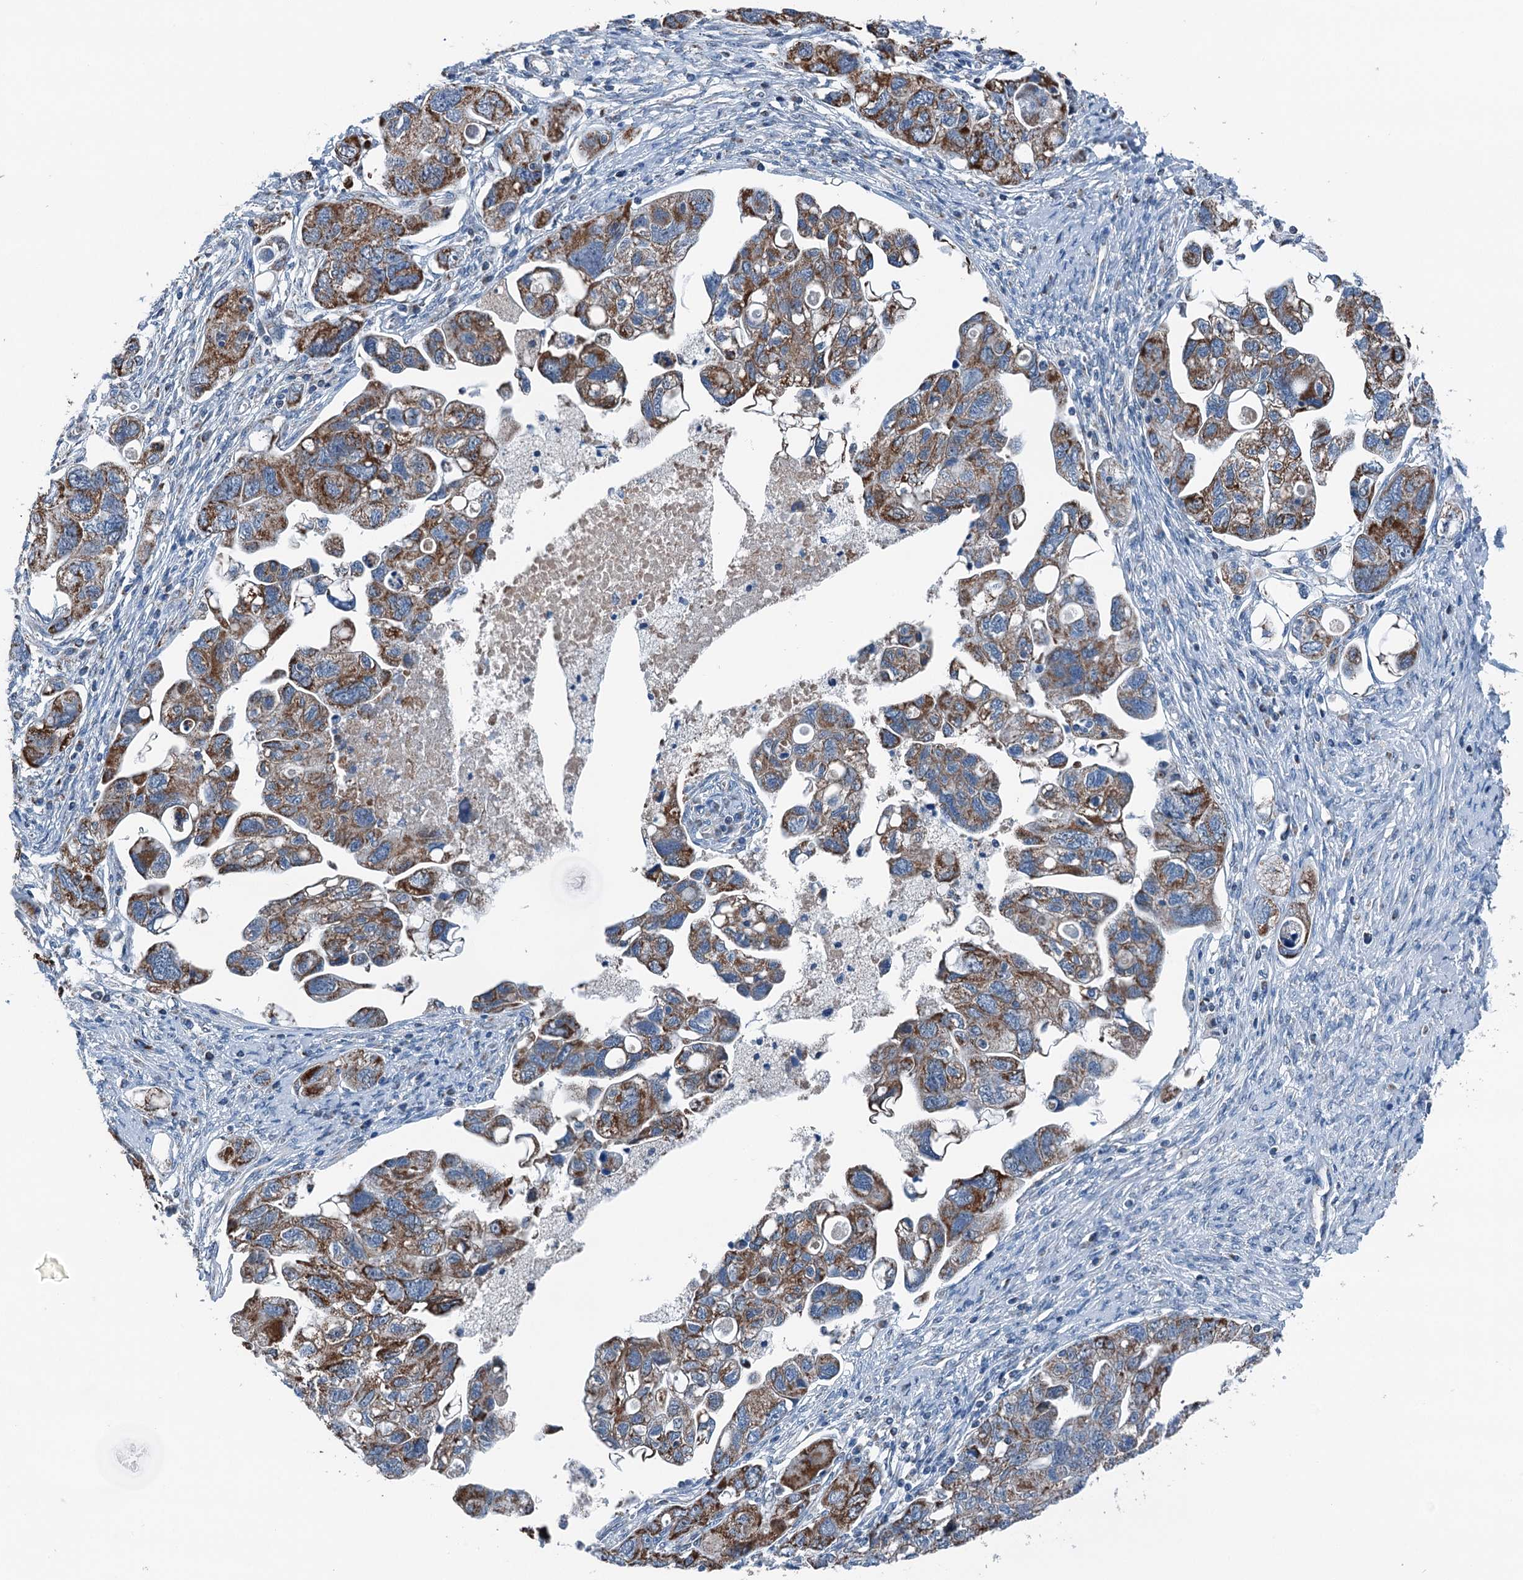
{"staining": {"intensity": "moderate", "quantity": ">75%", "location": "cytoplasmic/membranous"}, "tissue": "ovarian cancer", "cell_type": "Tumor cells", "image_type": "cancer", "snomed": [{"axis": "morphology", "description": "Carcinoma, NOS"}, {"axis": "morphology", "description": "Cystadenocarcinoma, serous, NOS"}, {"axis": "topography", "description": "Ovary"}], "caption": "Approximately >75% of tumor cells in serous cystadenocarcinoma (ovarian) demonstrate moderate cytoplasmic/membranous protein staining as visualized by brown immunohistochemical staining.", "gene": "TRPT1", "patient": {"sex": "female", "age": 69}}